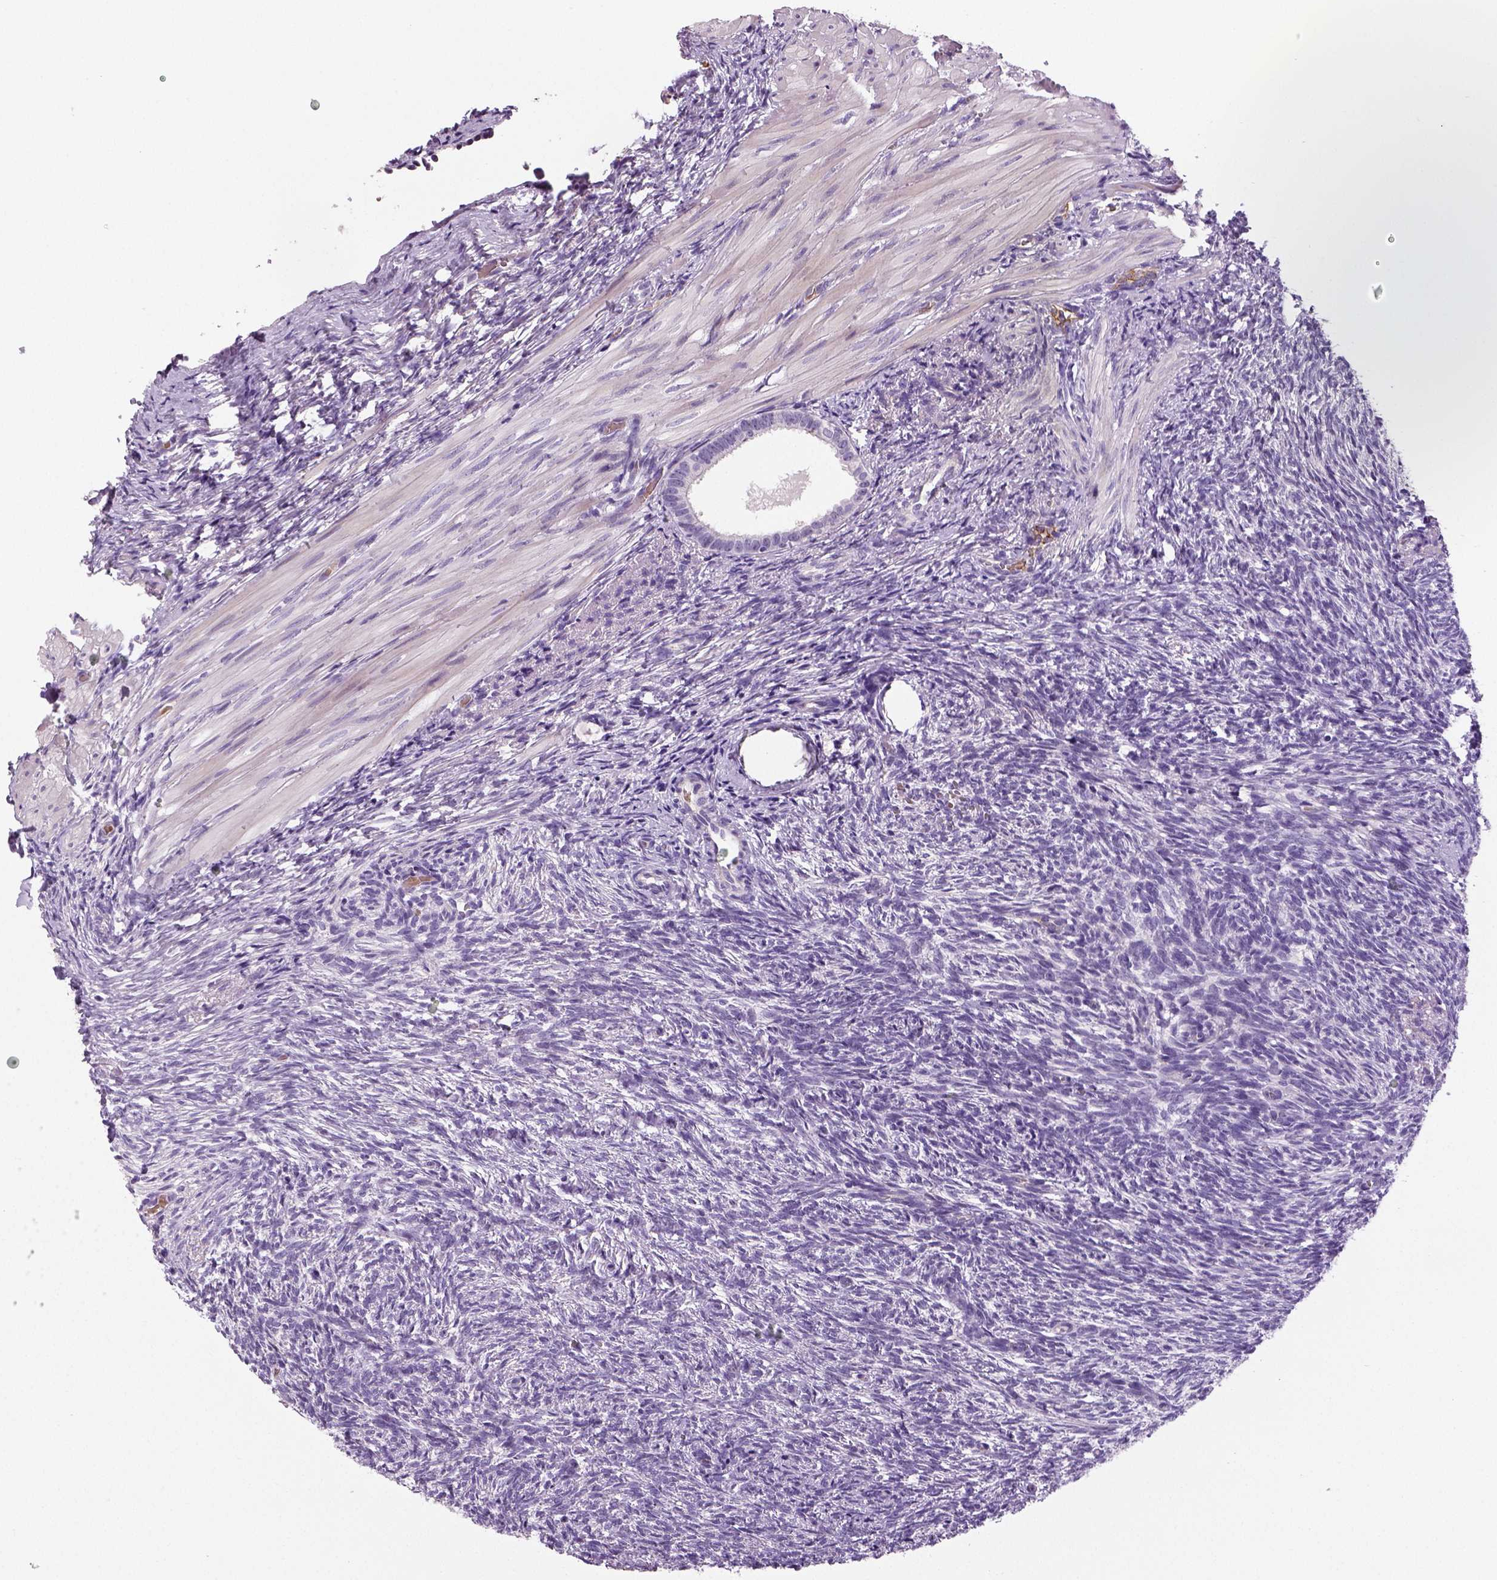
{"staining": {"intensity": "negative", "quantity": "none", "location": "none"}, "tissue": "ovary", "cell_type": "Follicle cells", "image_type": "normal", "snomed": [{"axis": "morphology", "description": "Normal tissue, NOS"}, {"axis": "topography", "description": "Ovary"}], "caption": "Immunohistochemistry image of benign ovary: ovary stained with DAB displays no significant protein expression in follicle cells.", "gene": "ENSG00000250349", "patient": {"sex": "female", "age": 46}}